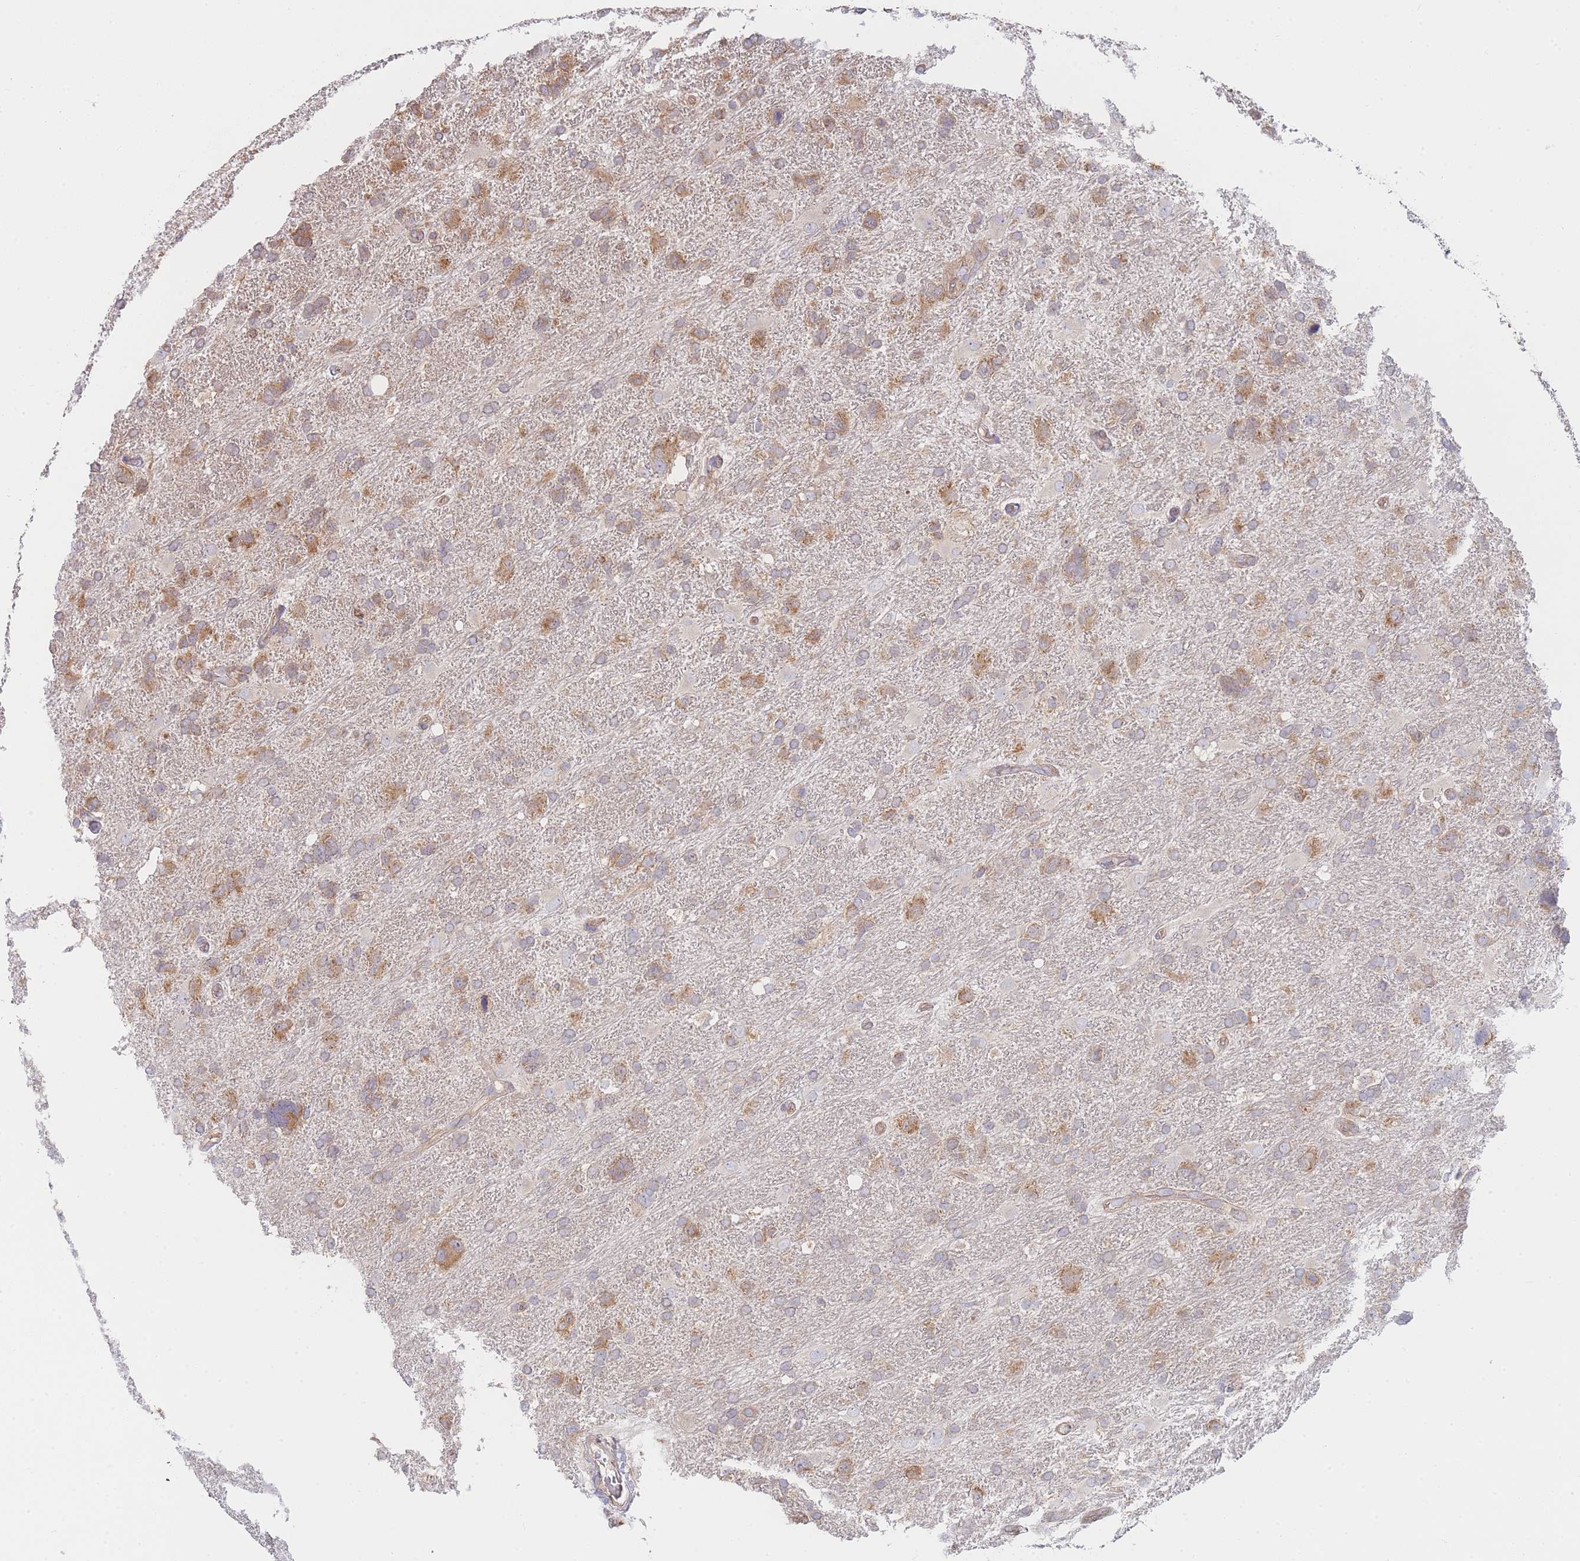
{"staining": {"intensity": "moderate", "quantity": ">75%", "location": "cytoplasmic/membranous"}, "tissue": "glioma", "cell_type": "Tumor cells", "image_type": "cancer", "snomed": [{"axis": "morphology", "description": "Glioma, malignant, High grade"}, {"axis": "topography", "description": "Brain"}], "caption": "High-grade glioma (malignant) tissue displays moderate cytoplasmic/membranous expression in about >75% of tumor cells (DAB (3,3'-diaminobenzidine) = brown stain, brightfield microscopy at high magnification).", "gene": "MRPS18B", "patient": {"sex": "male", "age": 61}}